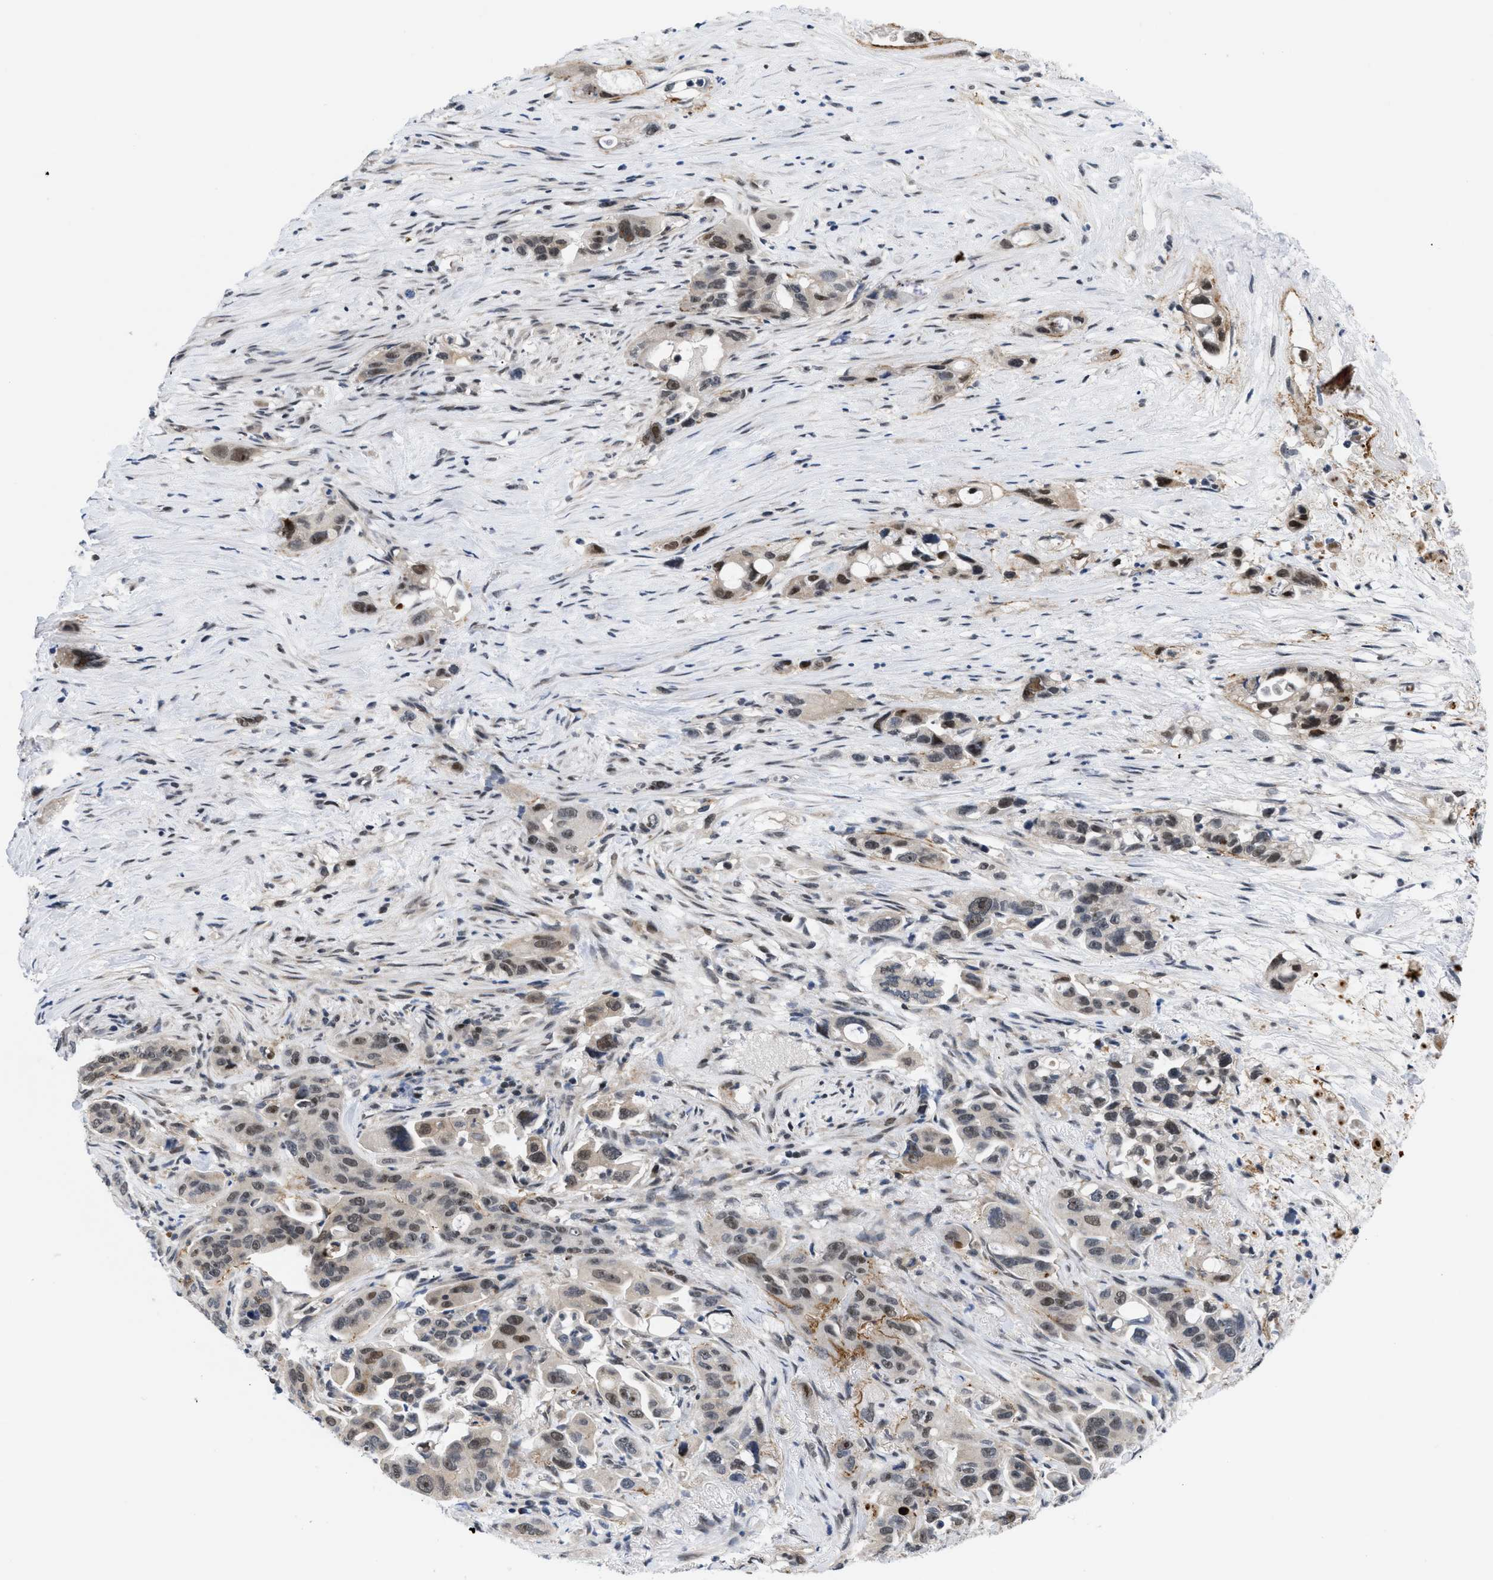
{"staining": {"intensity": "moderate", "quantity": "25%-75%", "location": "nuclear"}, "tissue": "pancreatic cancer", "cell_type": "Tumor cells", "image_type": "cancer", "snomed": [{"axis": "morphology", "description": "Adenocarcinoma, NOS"}, {"axis": "topography", "description": "Pancreas"}], "caption": "Immunohistochemistry (IHC) image of neoplastic tissue: pancreatic adenocarcinoma stained using IHC demonstrates medium levels of moderate protein expression localized specifically in the nuclear of tumor cells, appearing as a nuclear brown color.", "gene": "PITHD1", "patient": {"sex": "male", "age": 53}}